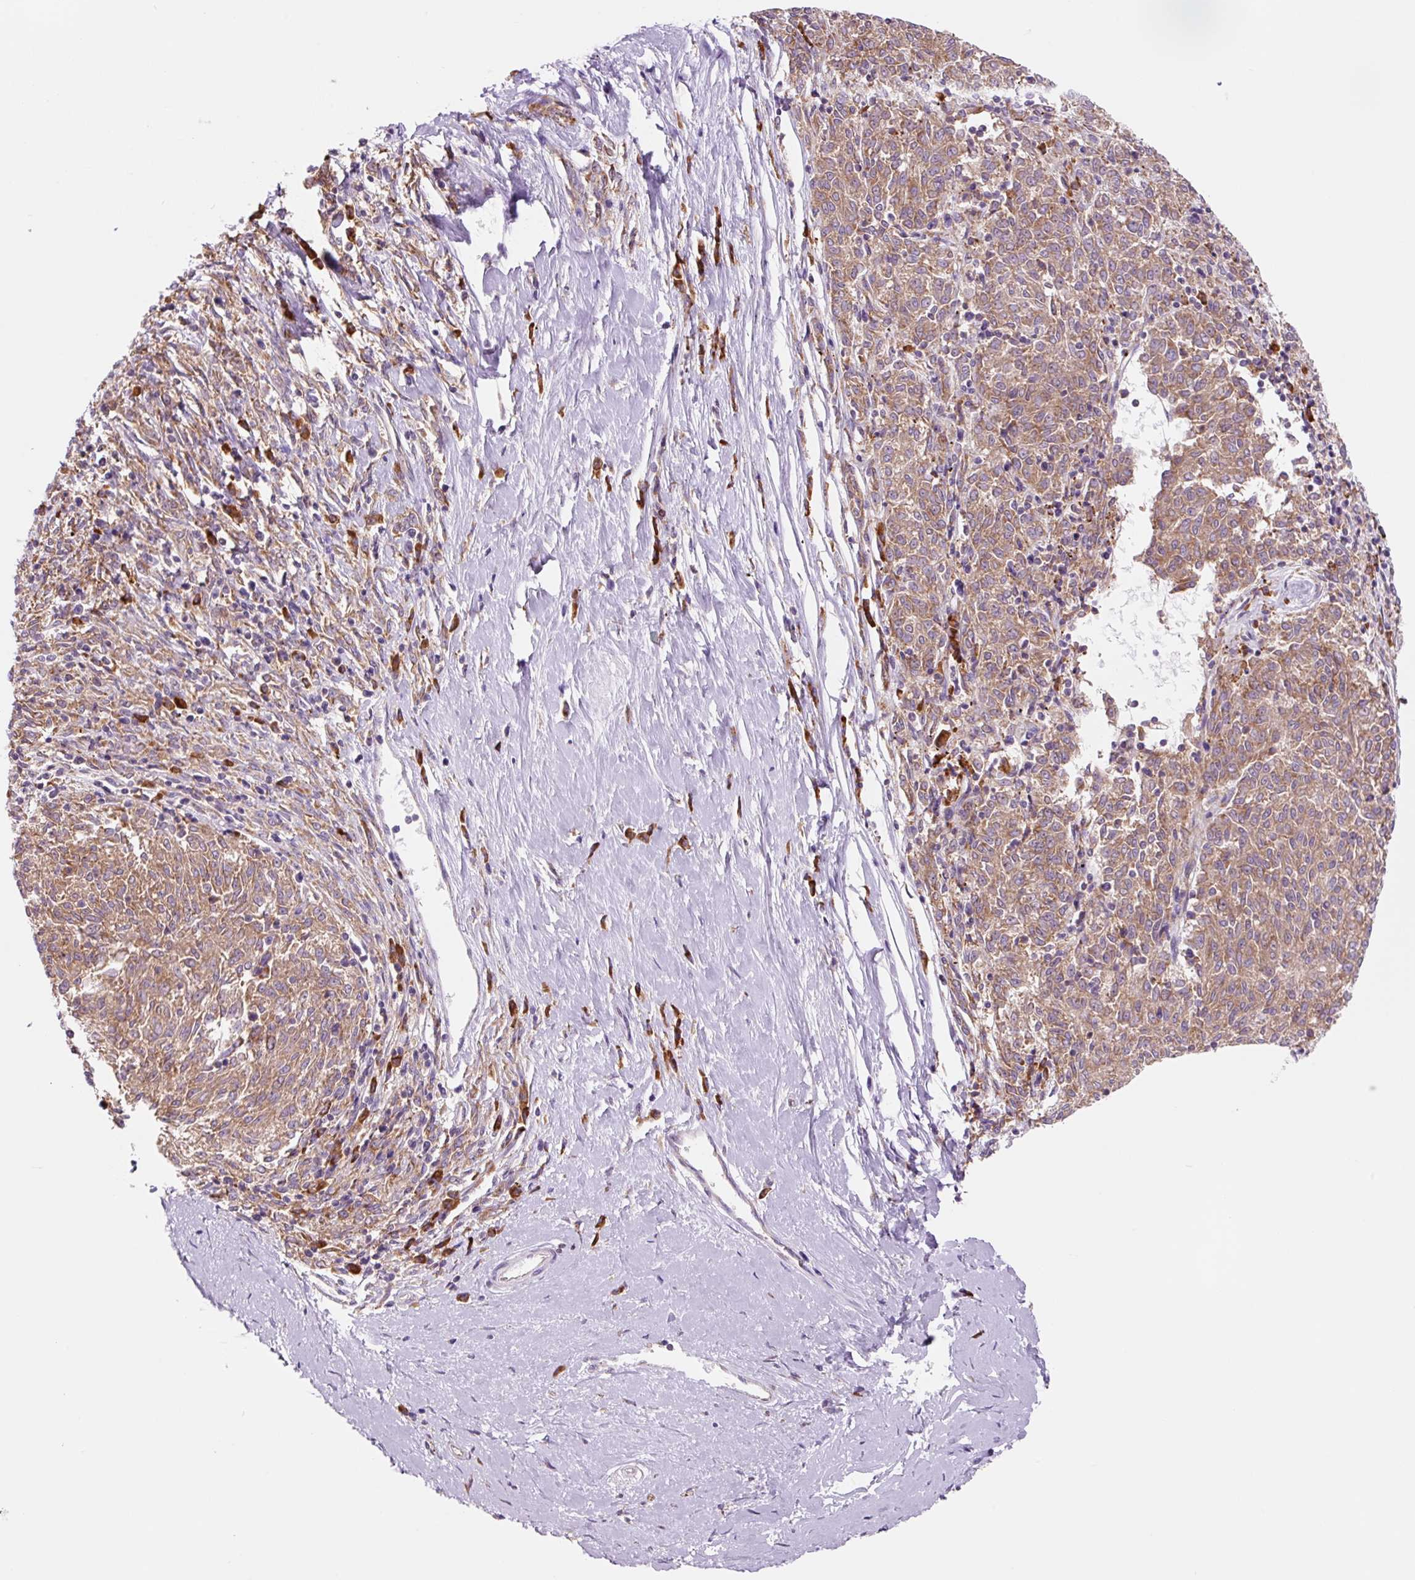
{"staining": {"intensity": "moderate", "quantity": ">75%", "location": "cytoplasmic/membranous"}, "tissue": "melanoma", "cell_type": "Tumor cells", "image_type": "cancer", "snomed": [{"axis": "morphology", "description": "Malignant melanoma, NOS"}, {"axis": "topography", "description": "Skin"}], "caption": "Immunohistochemical staining of malignant melanoma displays moderate cytoplasmic/membranous protein staining in about >75% of tumor cells.", "gene": "RPL41", "patient": {"sex": "female", "age": 72}}